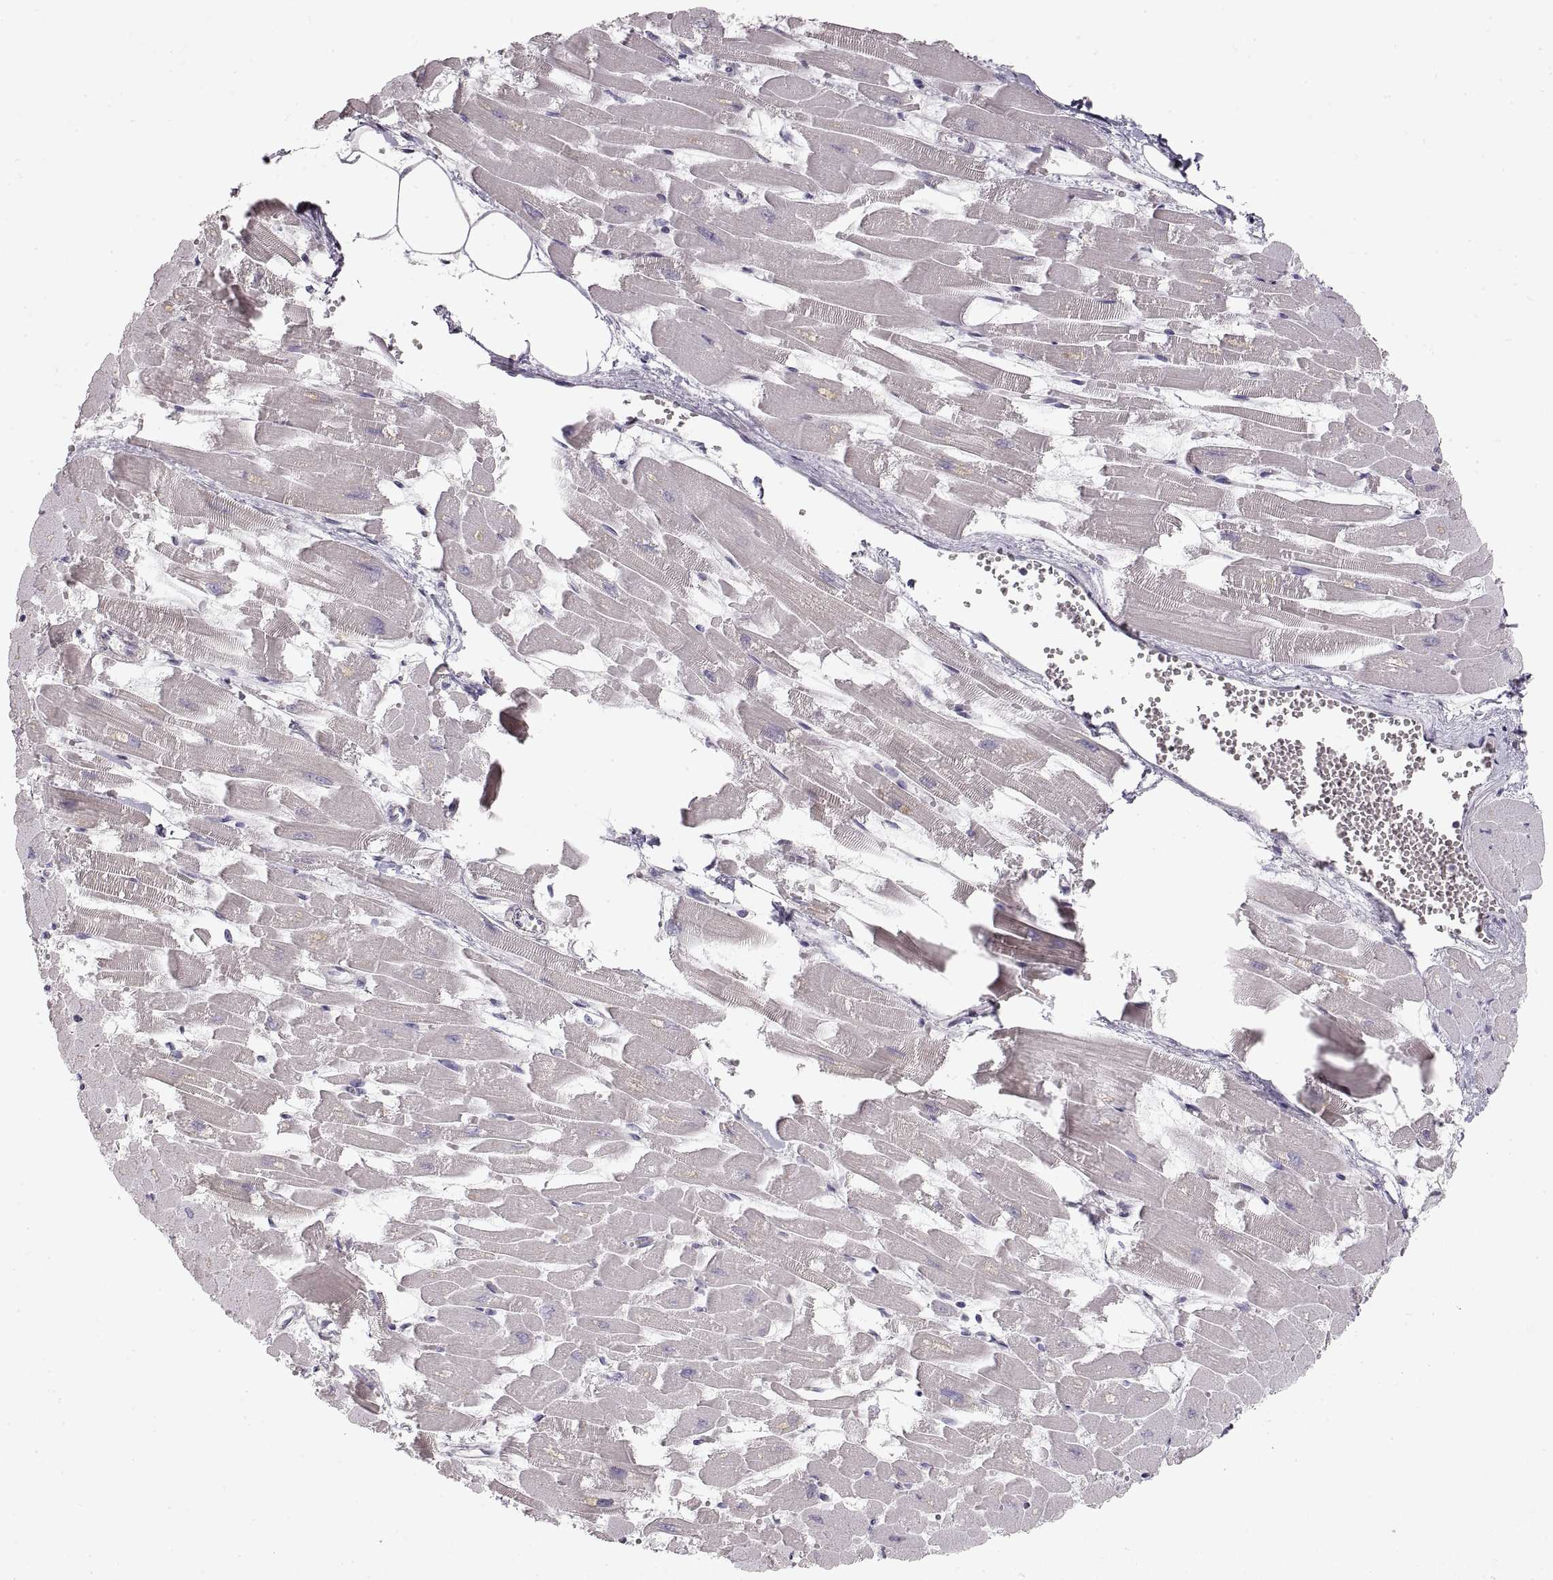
{"staining": {"intensity": "negative", "quantity": "none", "location": "none"}, "tissue": "heart muscle", "cell_type": "Cardiomyocytes", "image_type": "normal", "snomed": [{"axis": "morphology", "description": "Normal tissue, NOS"}, {"axis": "topography", "description": "Heart"}], "caption": "Photomicrograph shows no protein expression in cardiomyocytes of benign heart muscle.", "gene": "PCSK2", "patient": {"sex": "female", "age": 52}}